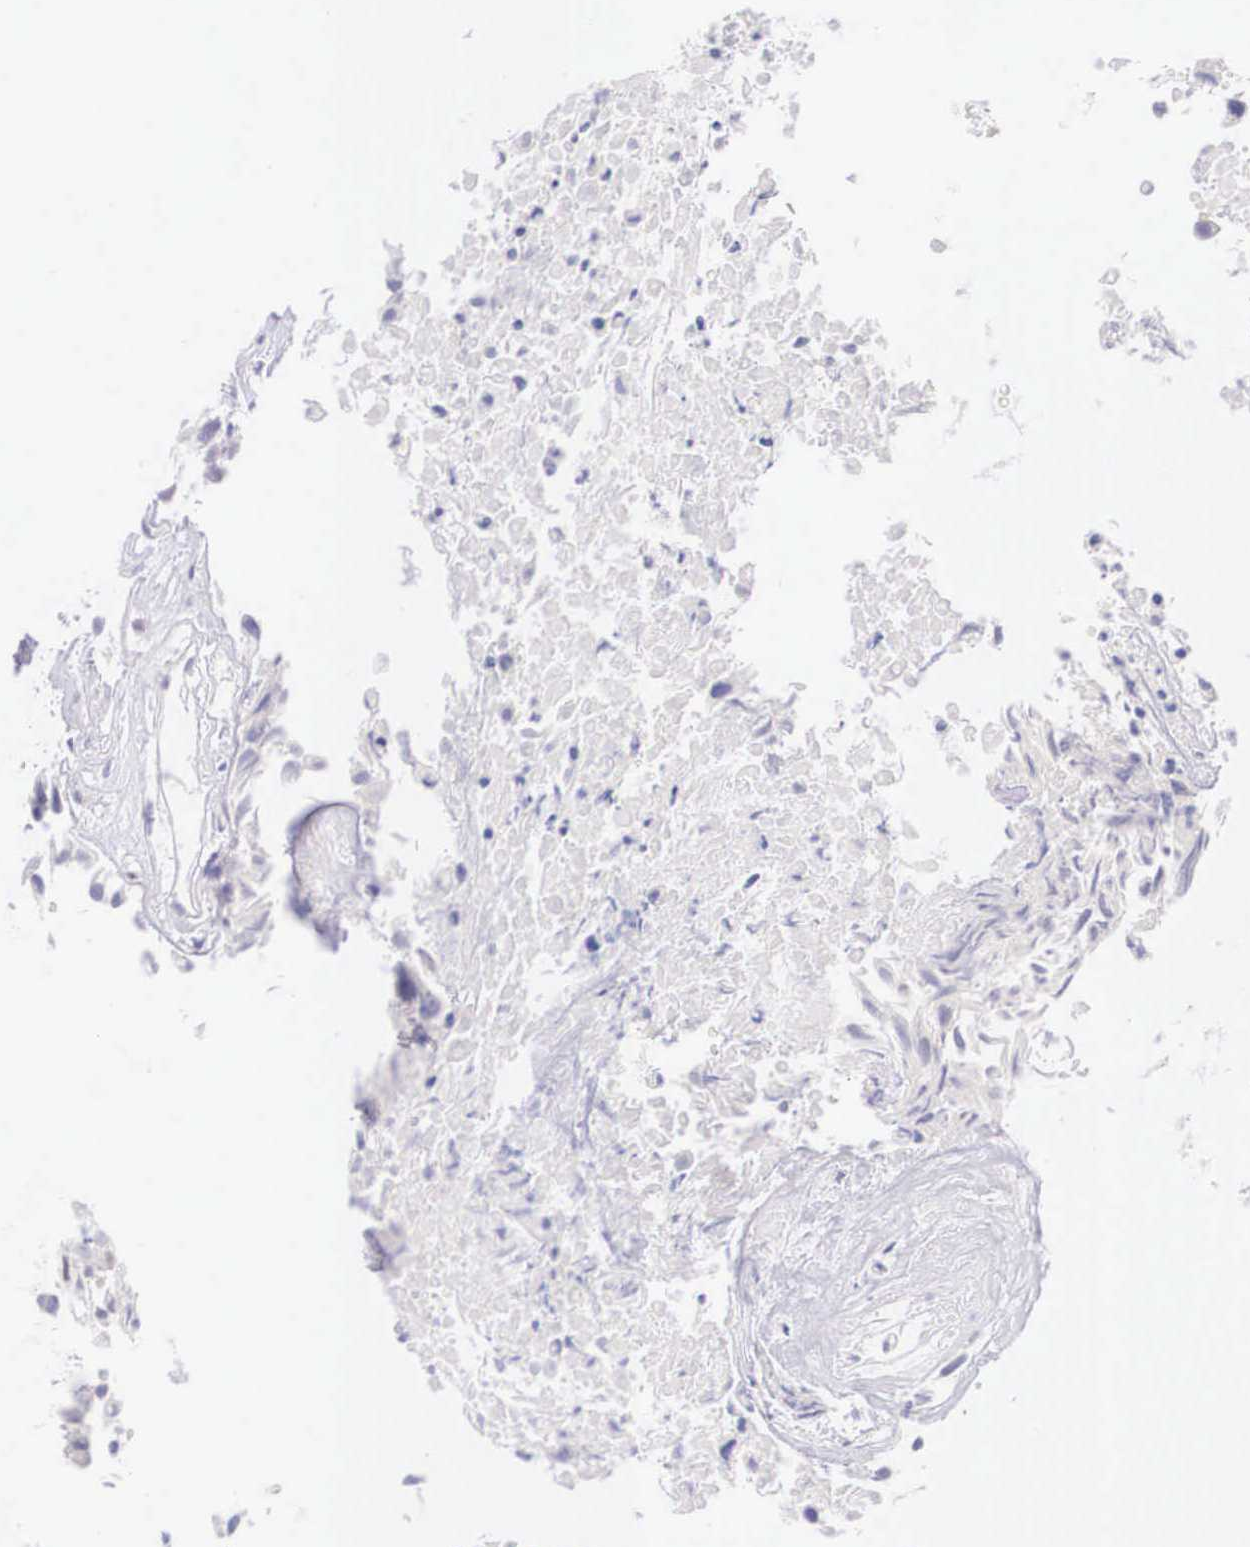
{"staining": {"intensity": "negative", "quantity": "none", "location": "none"}, "tissue": "urothelial cancer", "cell_type": "Tumor cells", "image_type": "cancer", "snomed": [{"axis": "morphology", "description": "Urothelial carcinoma, High grade"}, {"axis": "topography", "description": "Urinary bladder"}], "caption": "Histopathology image shows no protein expression in tumor cells of urothelial cancer tissue.", "gene": "BCL6", "patient": {"sex": "male", "age": 56}}